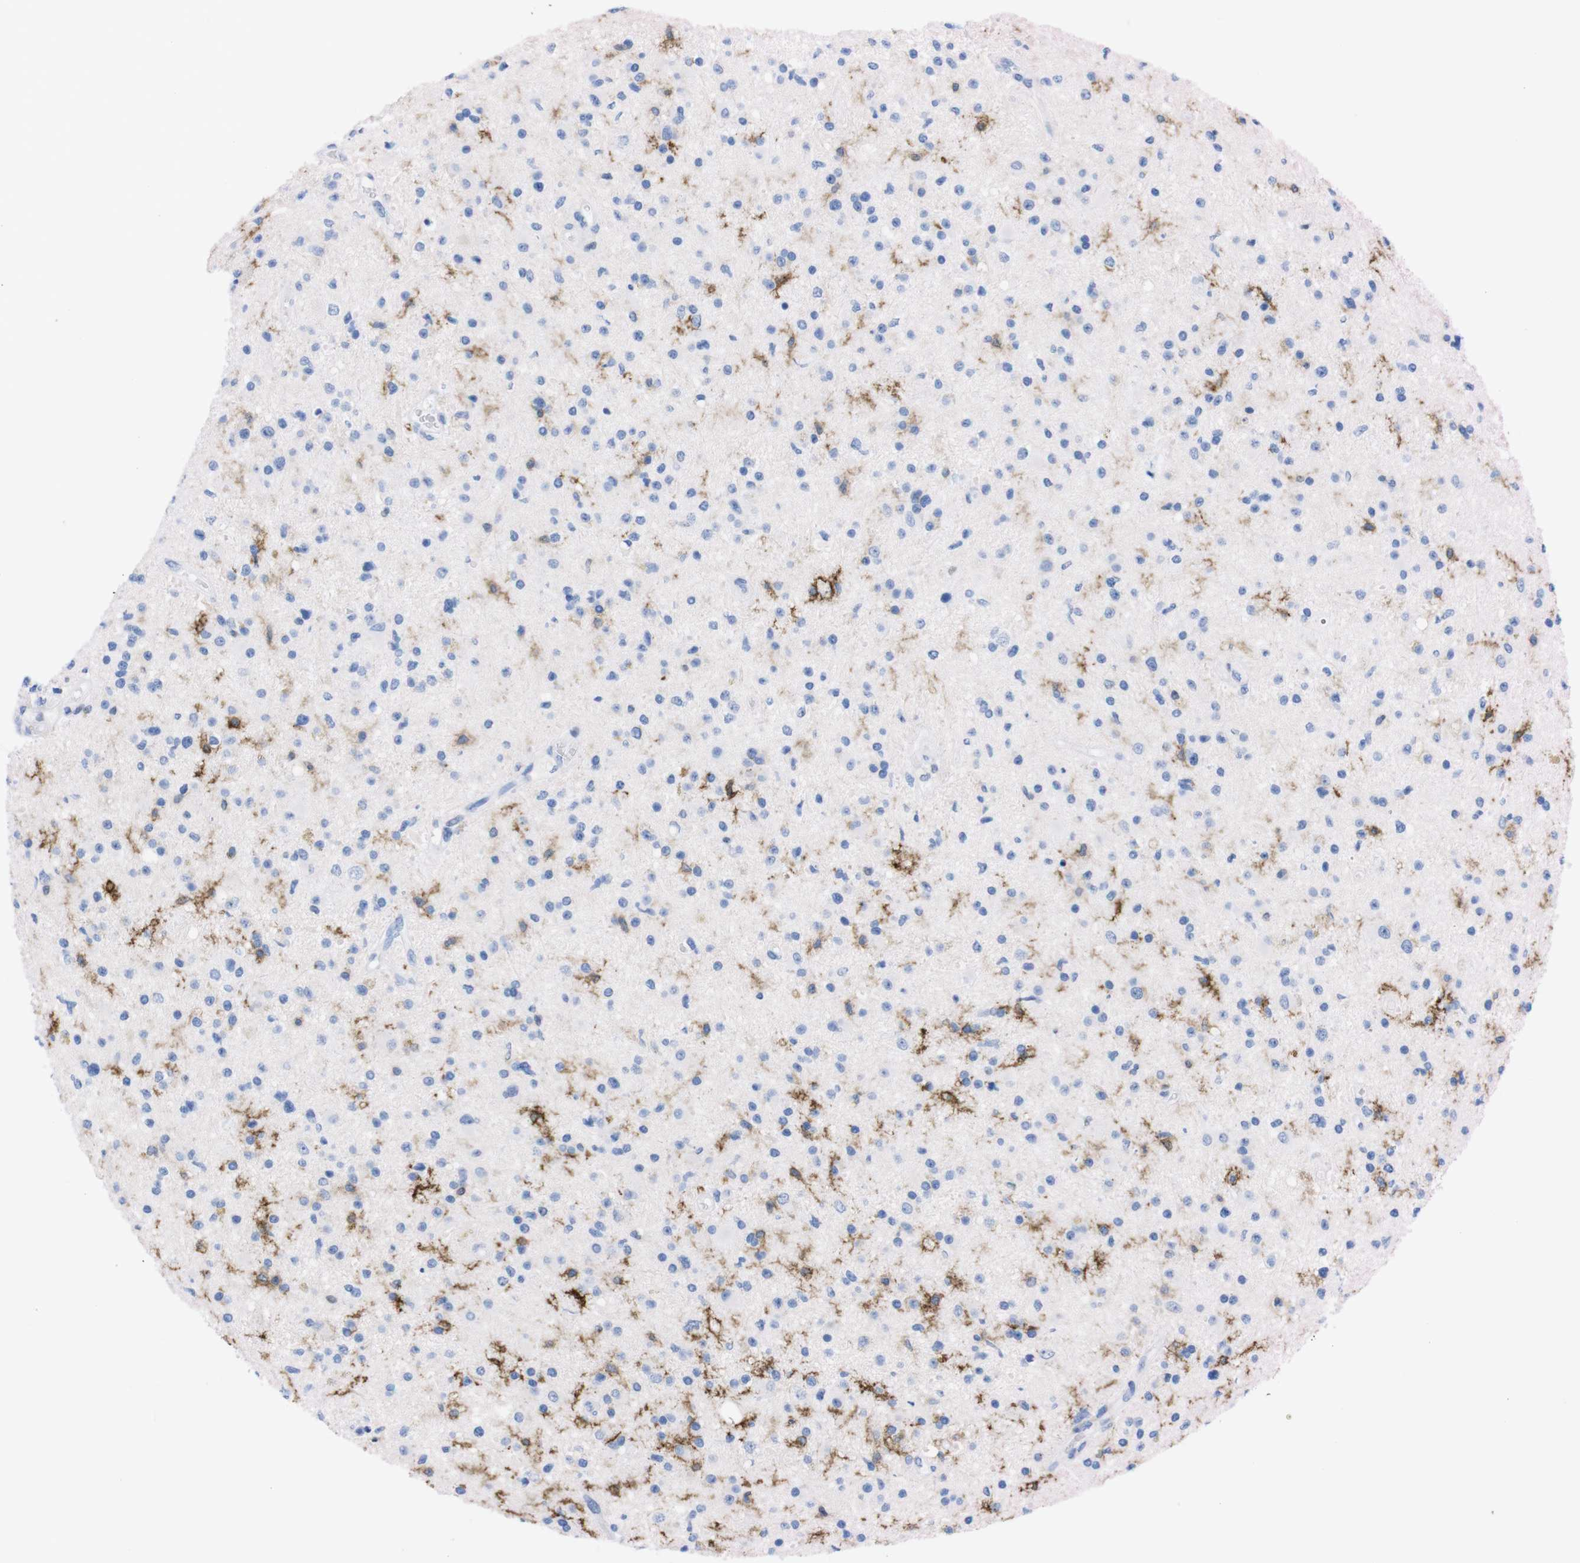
{"staining": {"intensity": "negative", "quantity": "none", "location": "none"}, "tissue": "glioma", "cell_type": "Tumor cells", "image_type": "cancer", "snomed": [{"axis": "morphology", "description": "Glioma, malignant, High grade"}, {"axis": "topography", "description": "Brain"}], "caption": "Immunohistochemistry of high-grade glioma (malignant) reveals no expression in tumor cells.", "gene": "P2RY12", "patient": {"sex": "male", "age": 33}}